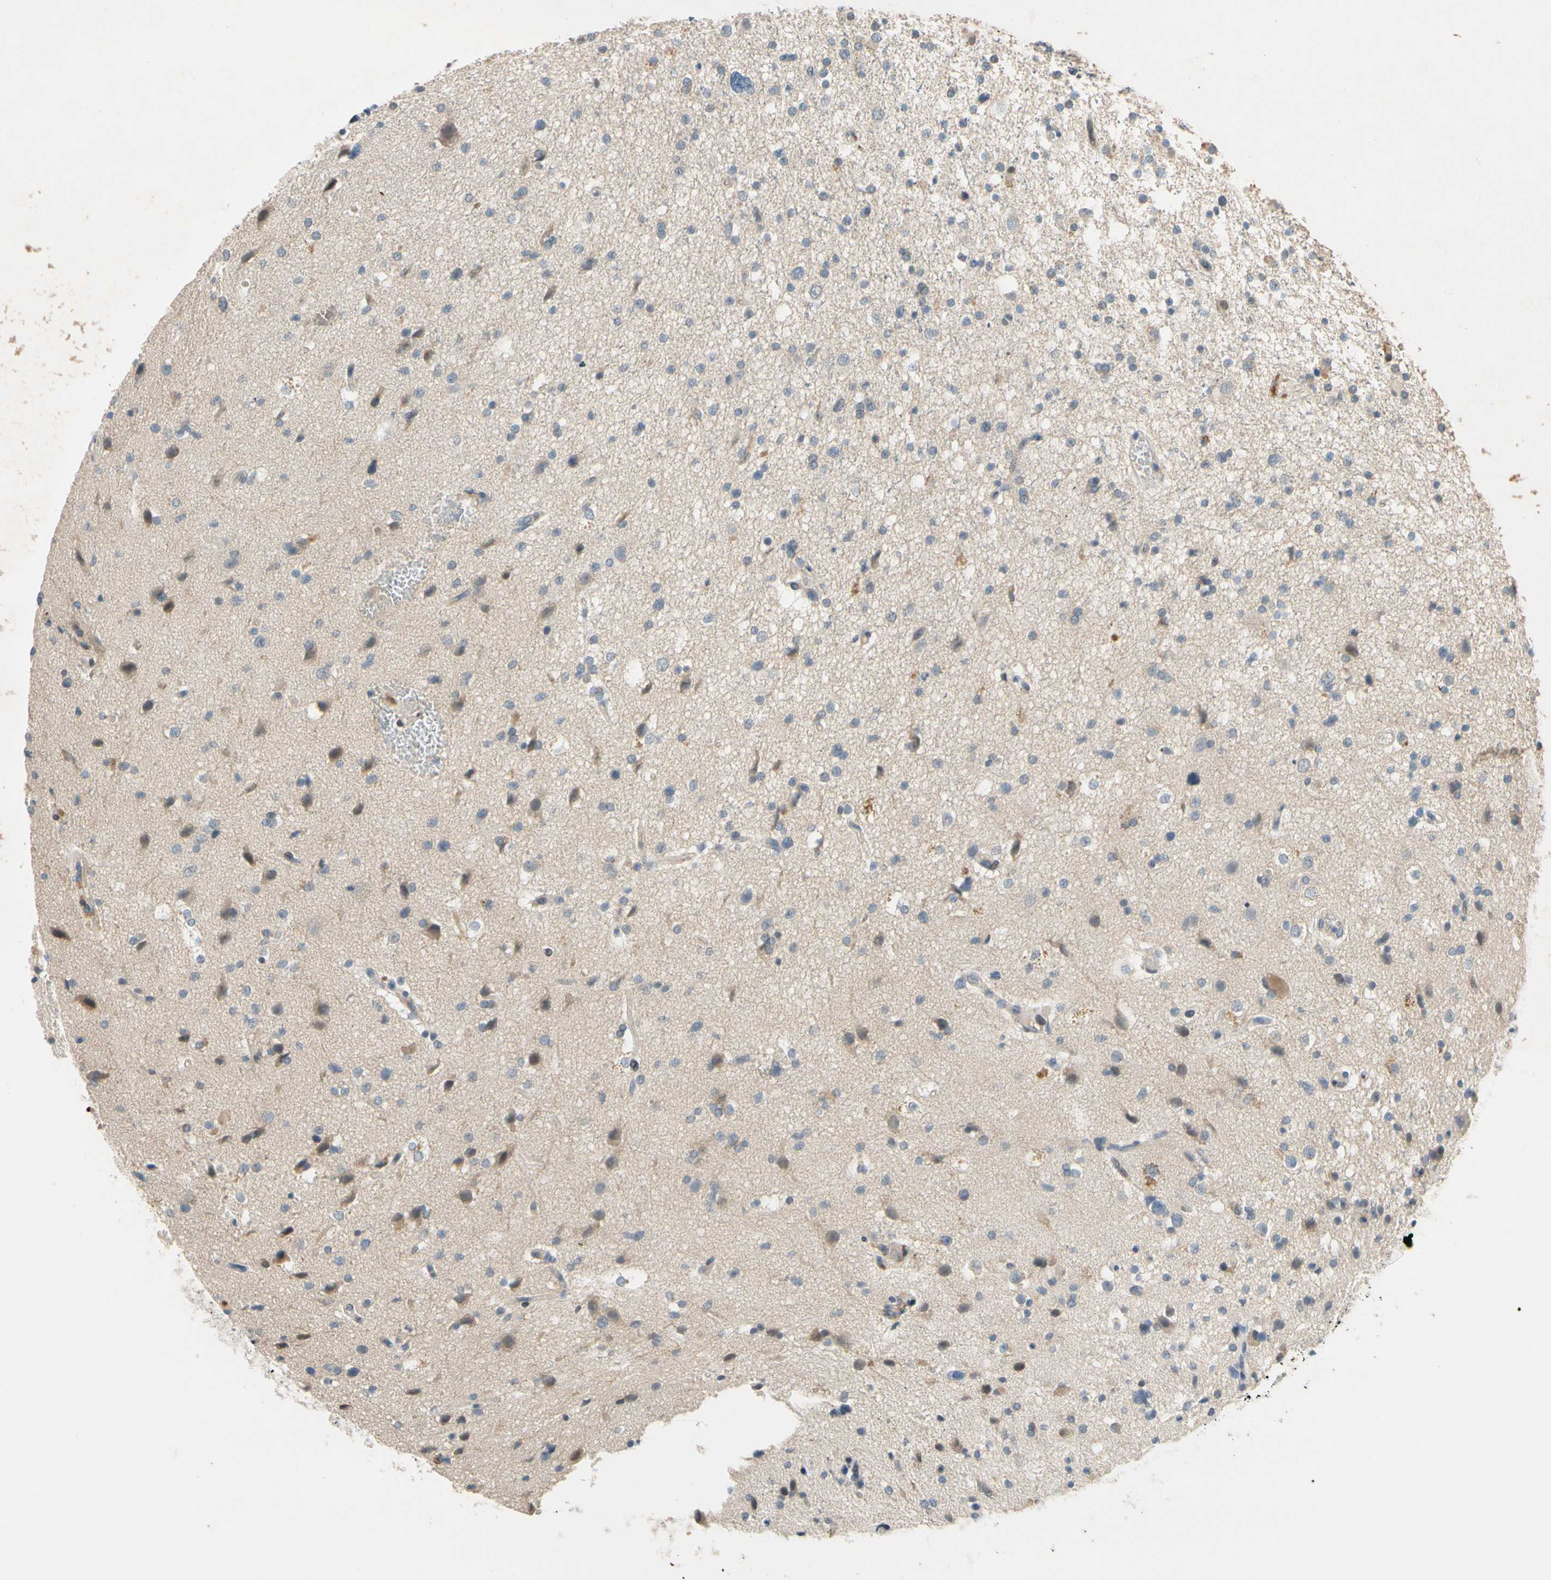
{"staining": {"intensity": "moderate", "quantity": "<25%", "location": "cytoplasmic/membranous"}, "tissue": "glioma", "cell_type": "Tumor cells", "image_type": "cancer", "snomed": [{"axis": "morphology", "description": "Glioma, malignant, High grade"}, {"axis": "topography", "description": "Brain"}], "caption": "Protein expression analysis of glioma exhibits moderate cytoplasmic/membranous expression in approximately <25% of tumor cells.", "gene": "PIP5K1B", "patient": {"sex": "male", "age": 33}}